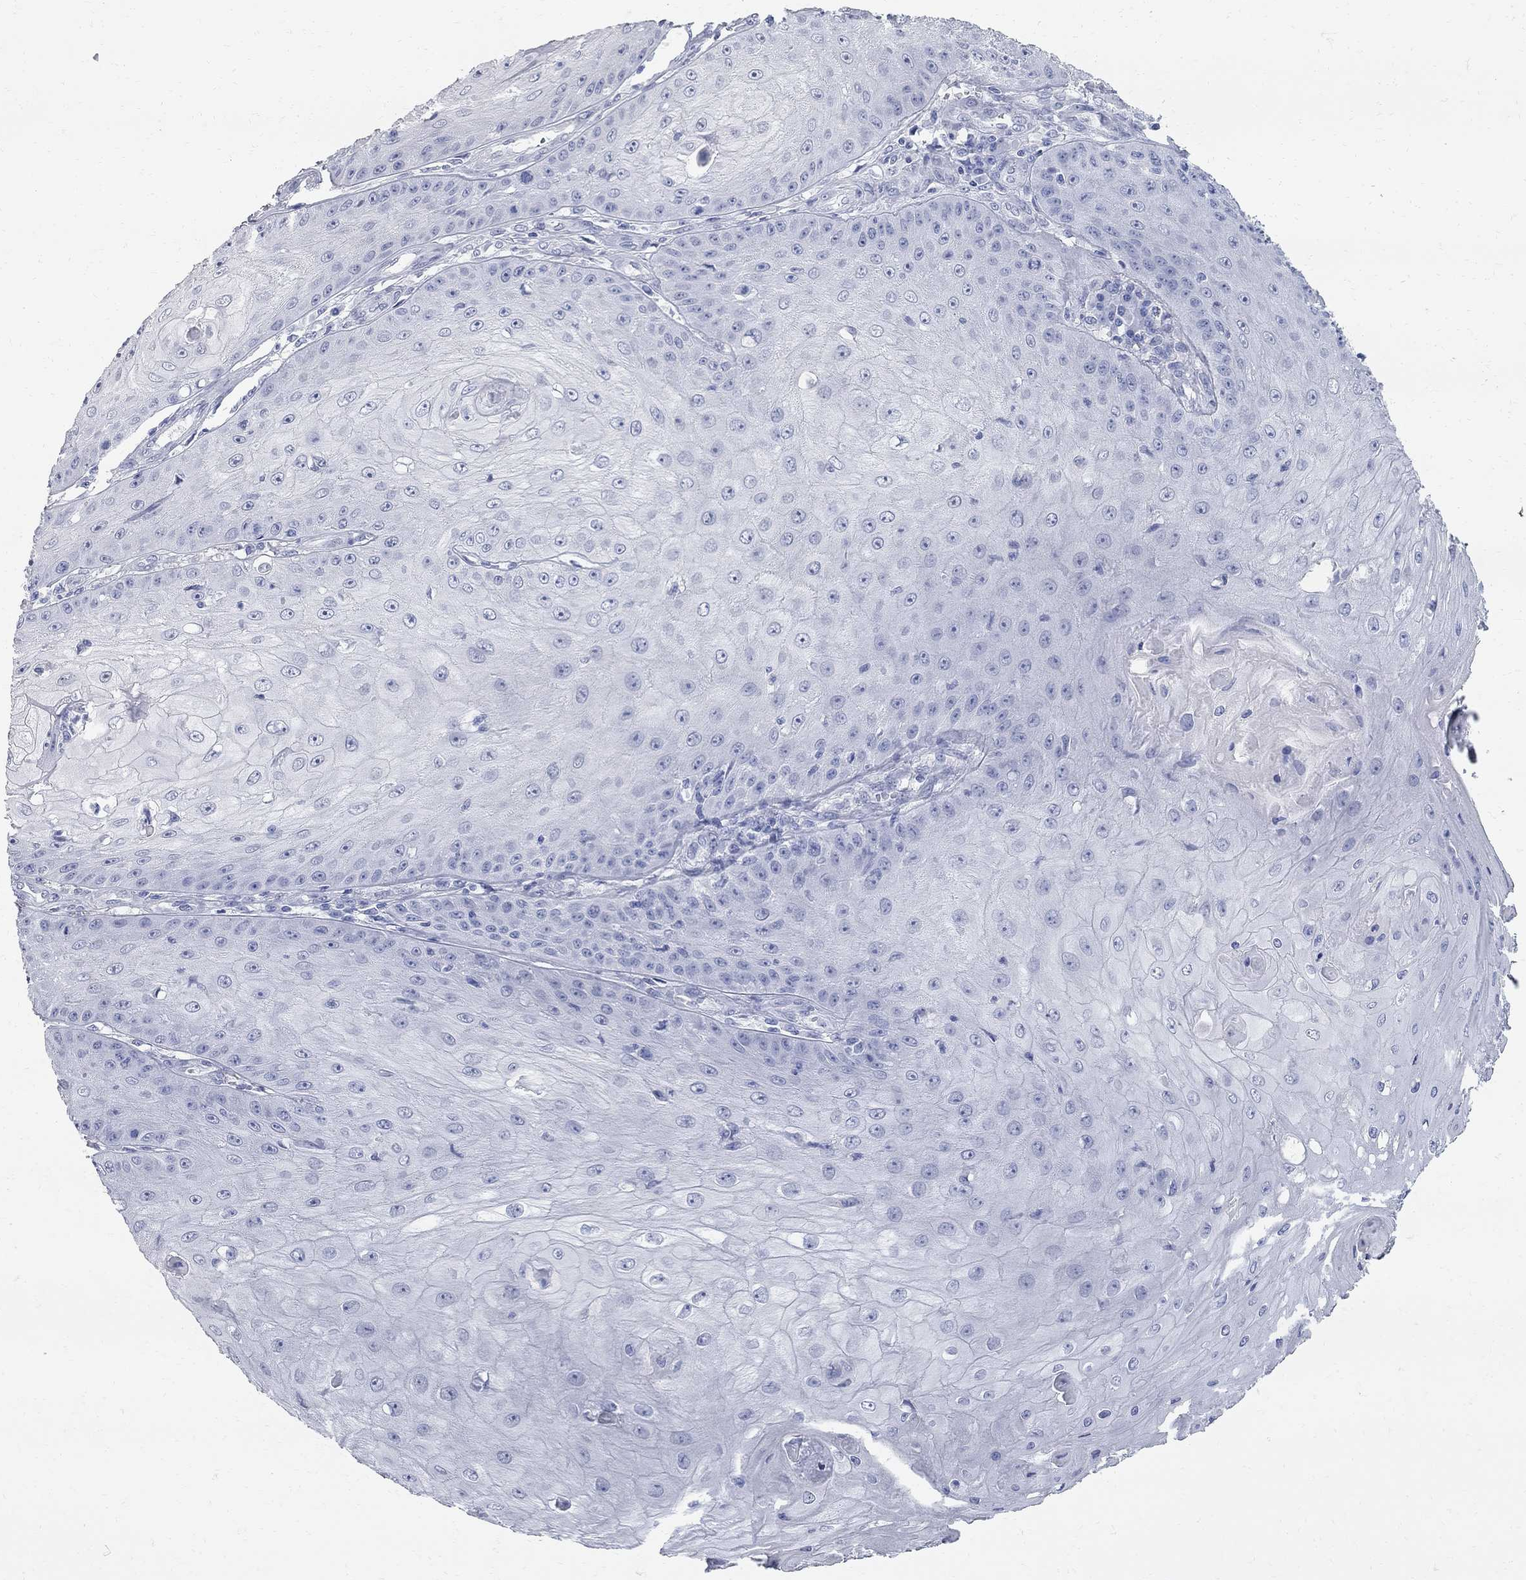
{"staining": {"intensity": "negative", "quantity": "none", "location": "none"}, "tissue": "skin cancer", "cell_type": "Tumor cells", "image_type": "cancer", "snomed": [{"axis": "morphology", "description": "Squamous cell carcinoma, NOS"}, {"axis": "topography", "description": "Skin"}], "caption": "A high-resolution micrograph shows immunohistochemistry (IHC) staining of skin cancer (squamous cell carcinoma), which shows no significant staining in tumor cells.", "gene": "BPIFB1", "patient": {"sex": "male", "age": 70}}